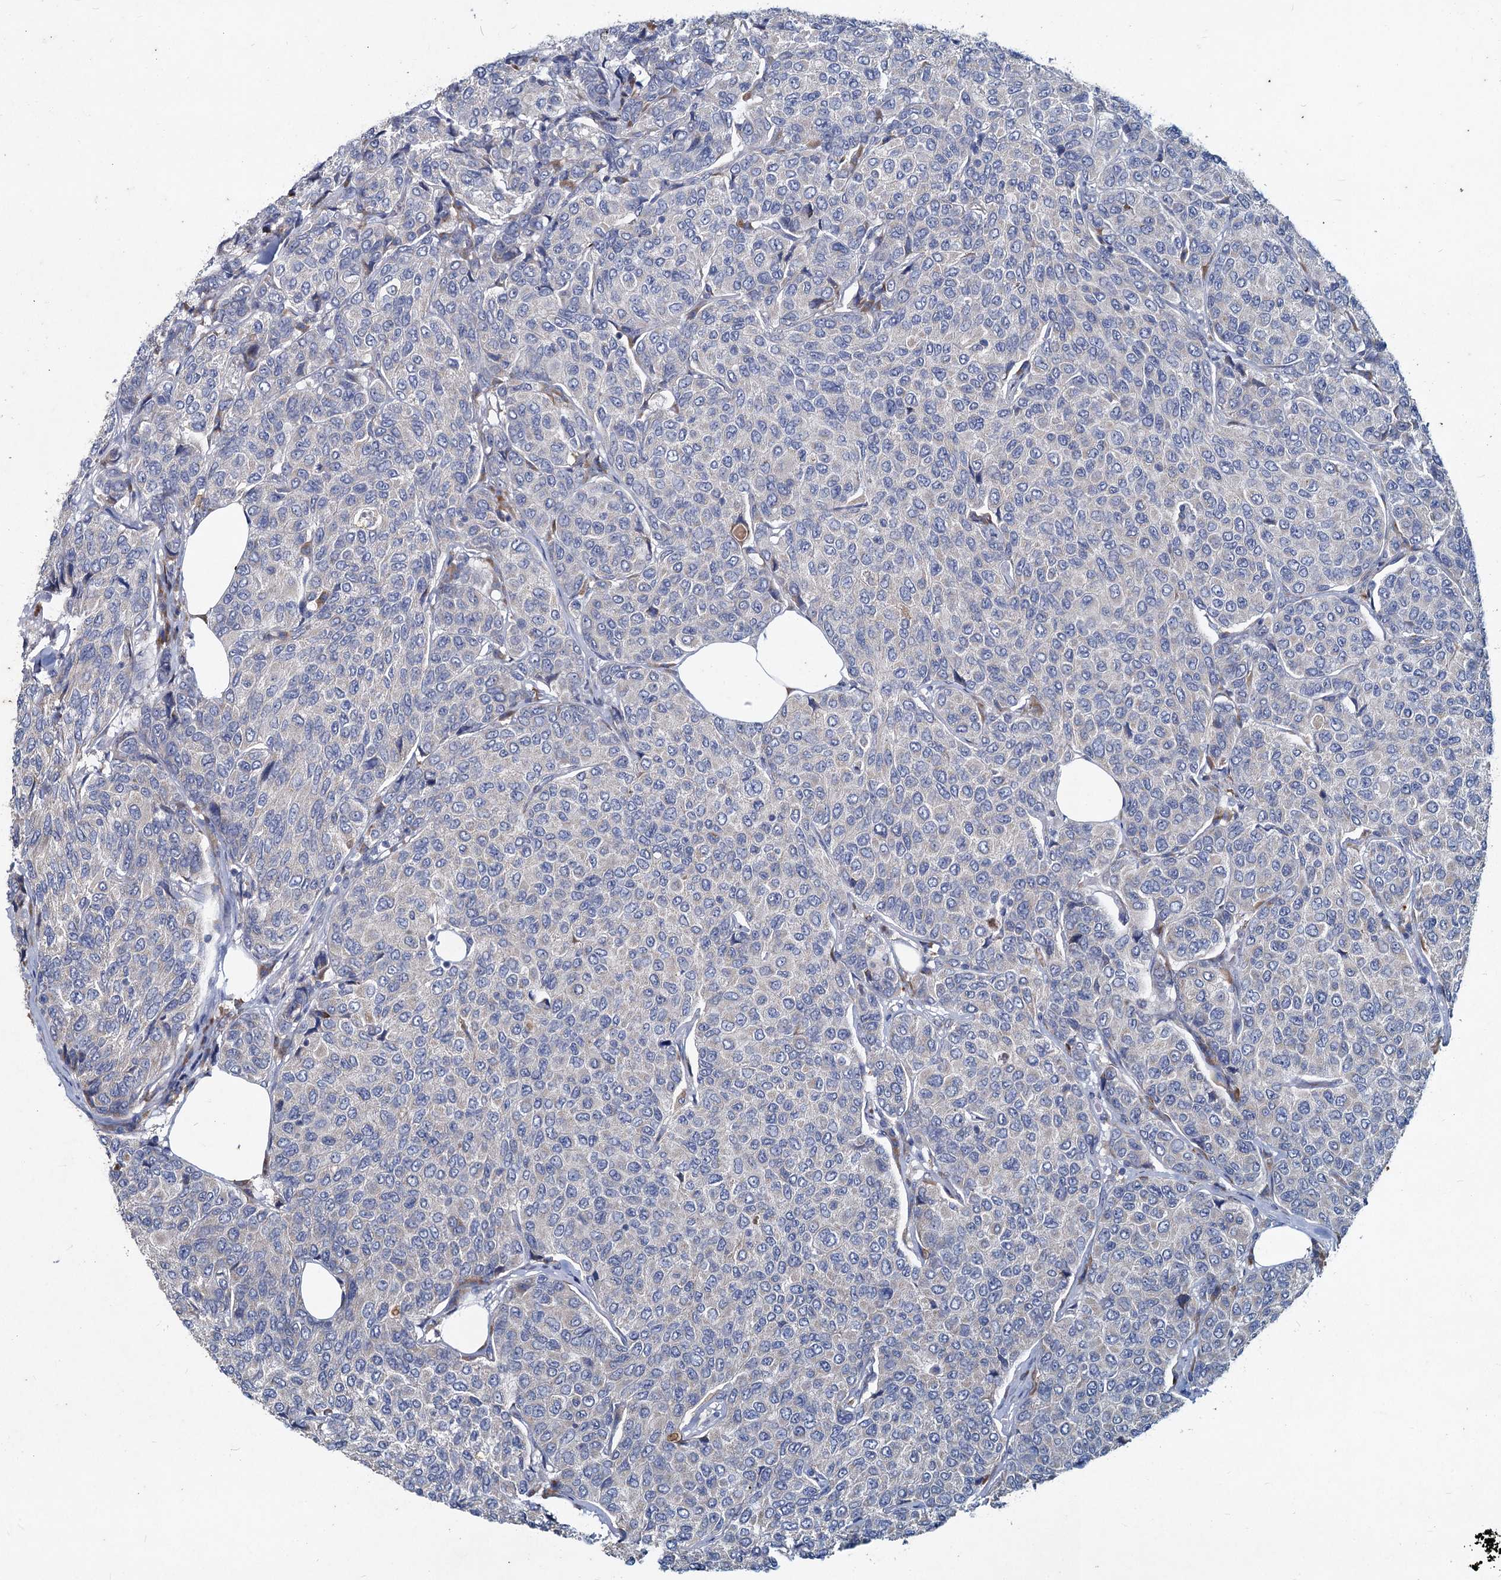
{"staining": {"intensity": "negative", "quantity": "none", "location": "none"}, "tissue": "breast cancer", "cell_type": "Tumor cells", "image_type": "cancer", "snomed": [{"axis": "morphology", "description": "Duct carcinoma"}, {"axis": "topography", "description": "Breast"}], "caption": "An image of breast cancer (intraductal carcinoma) stained for a protein shows no brown staining in tumor cells.", "gene": "TMX2", "patient": {"sex": "female", "age": 55}}